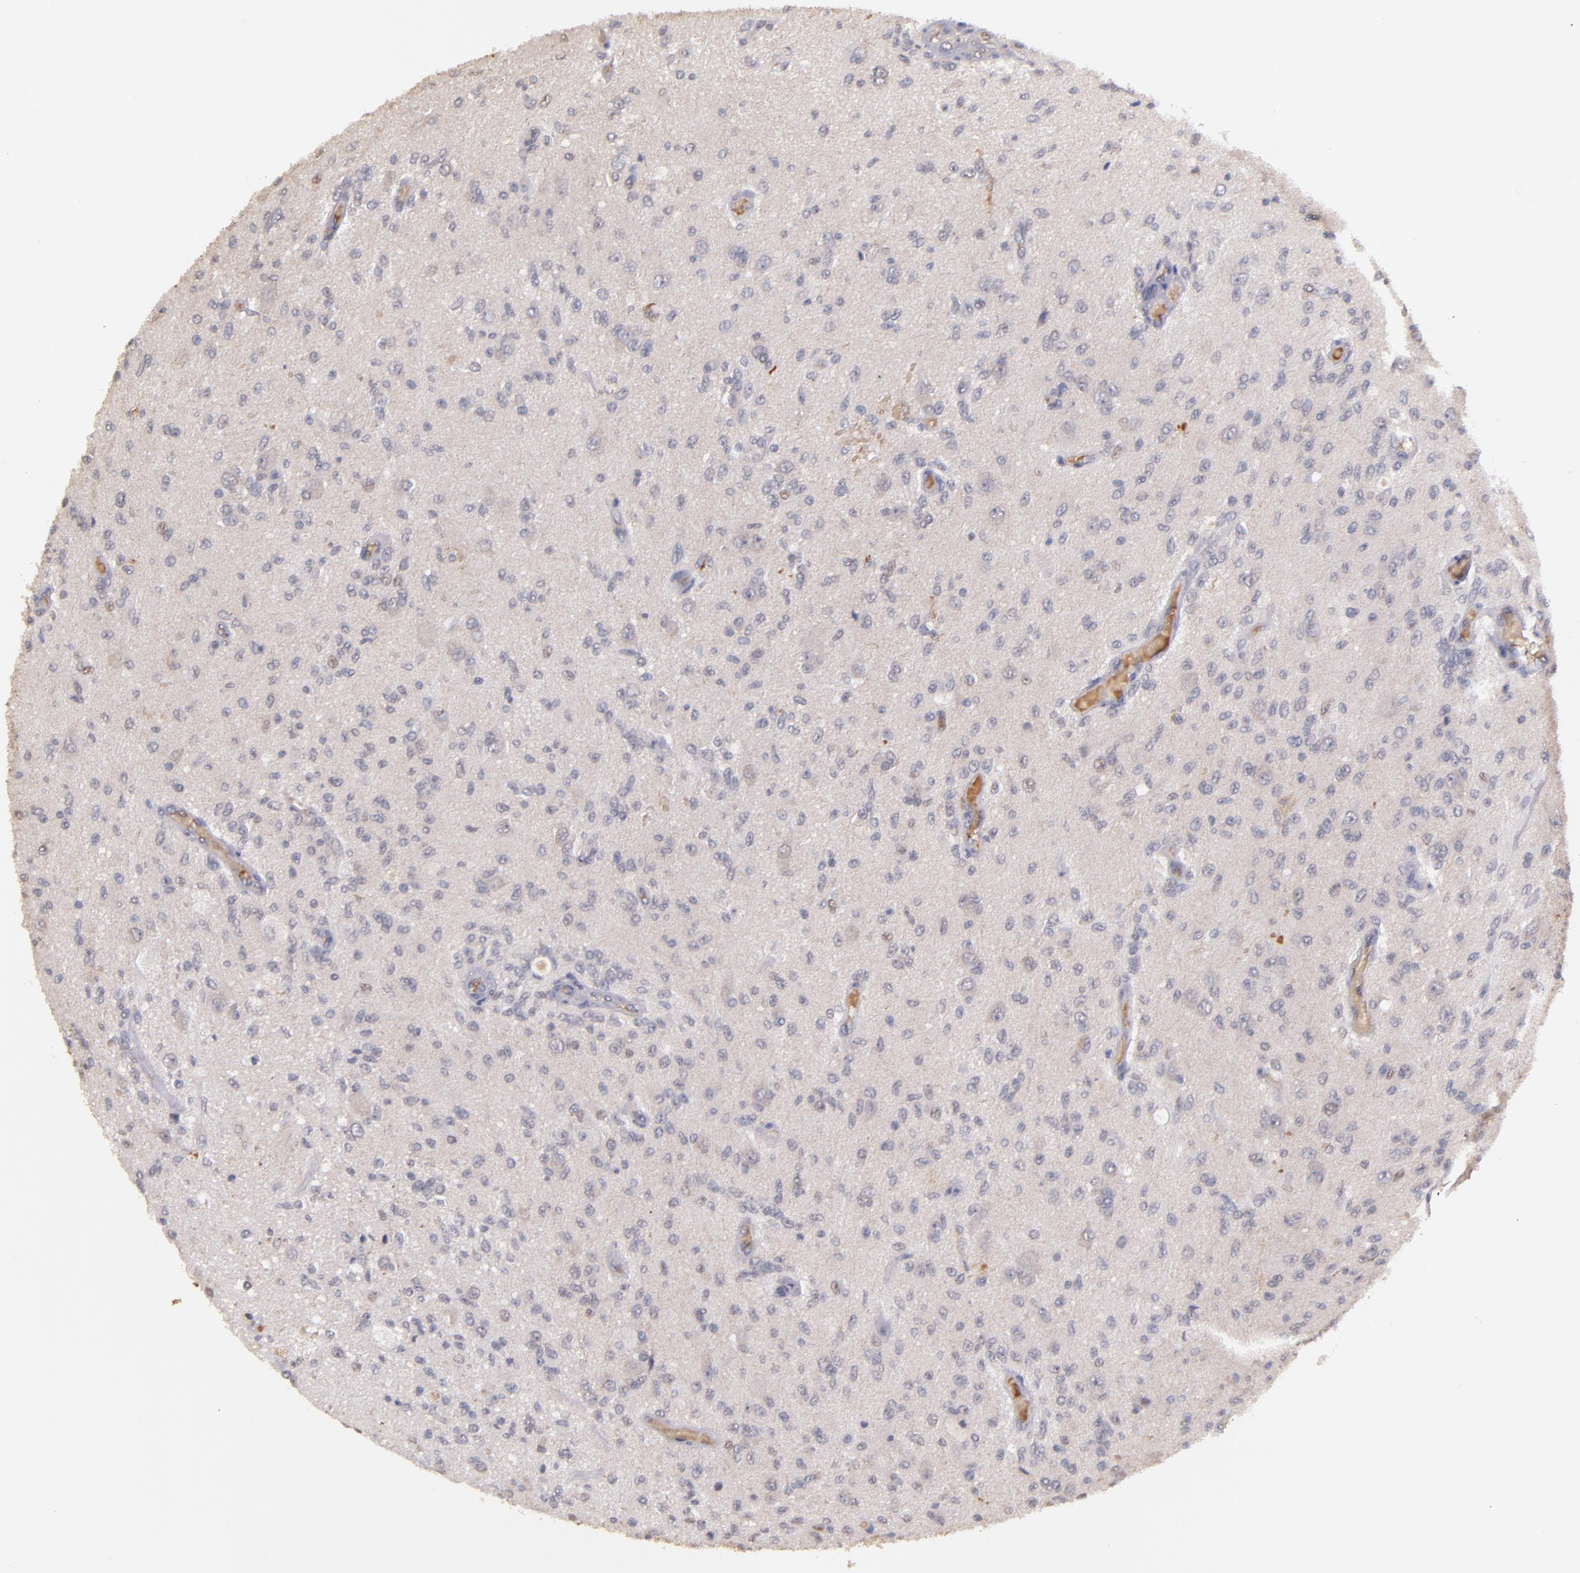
{"staining": {"intensity": "weak", "quantity": "<25%", "location": "cytoplasmic/membranous"}, "tissue": "glioma", "cell_type": "Tumor cells", "image_type": "cancer", "snomed": [{"axis": "morphology", "description": "Normal tissue, NOS"}, {"axis": "morphology", "description": "Glioma, malignant, High grade"}, {"axis": "topography", "description": "Cerebral cortex"}], "caption": "High power microscopy photomicrograph of an immunohistochemistry (IHC) histopathology image of glioma, revealing no significant staining in tumor cells.", "gene": "SERPINC1", "patient": {"sex": "male", "age": 77}}